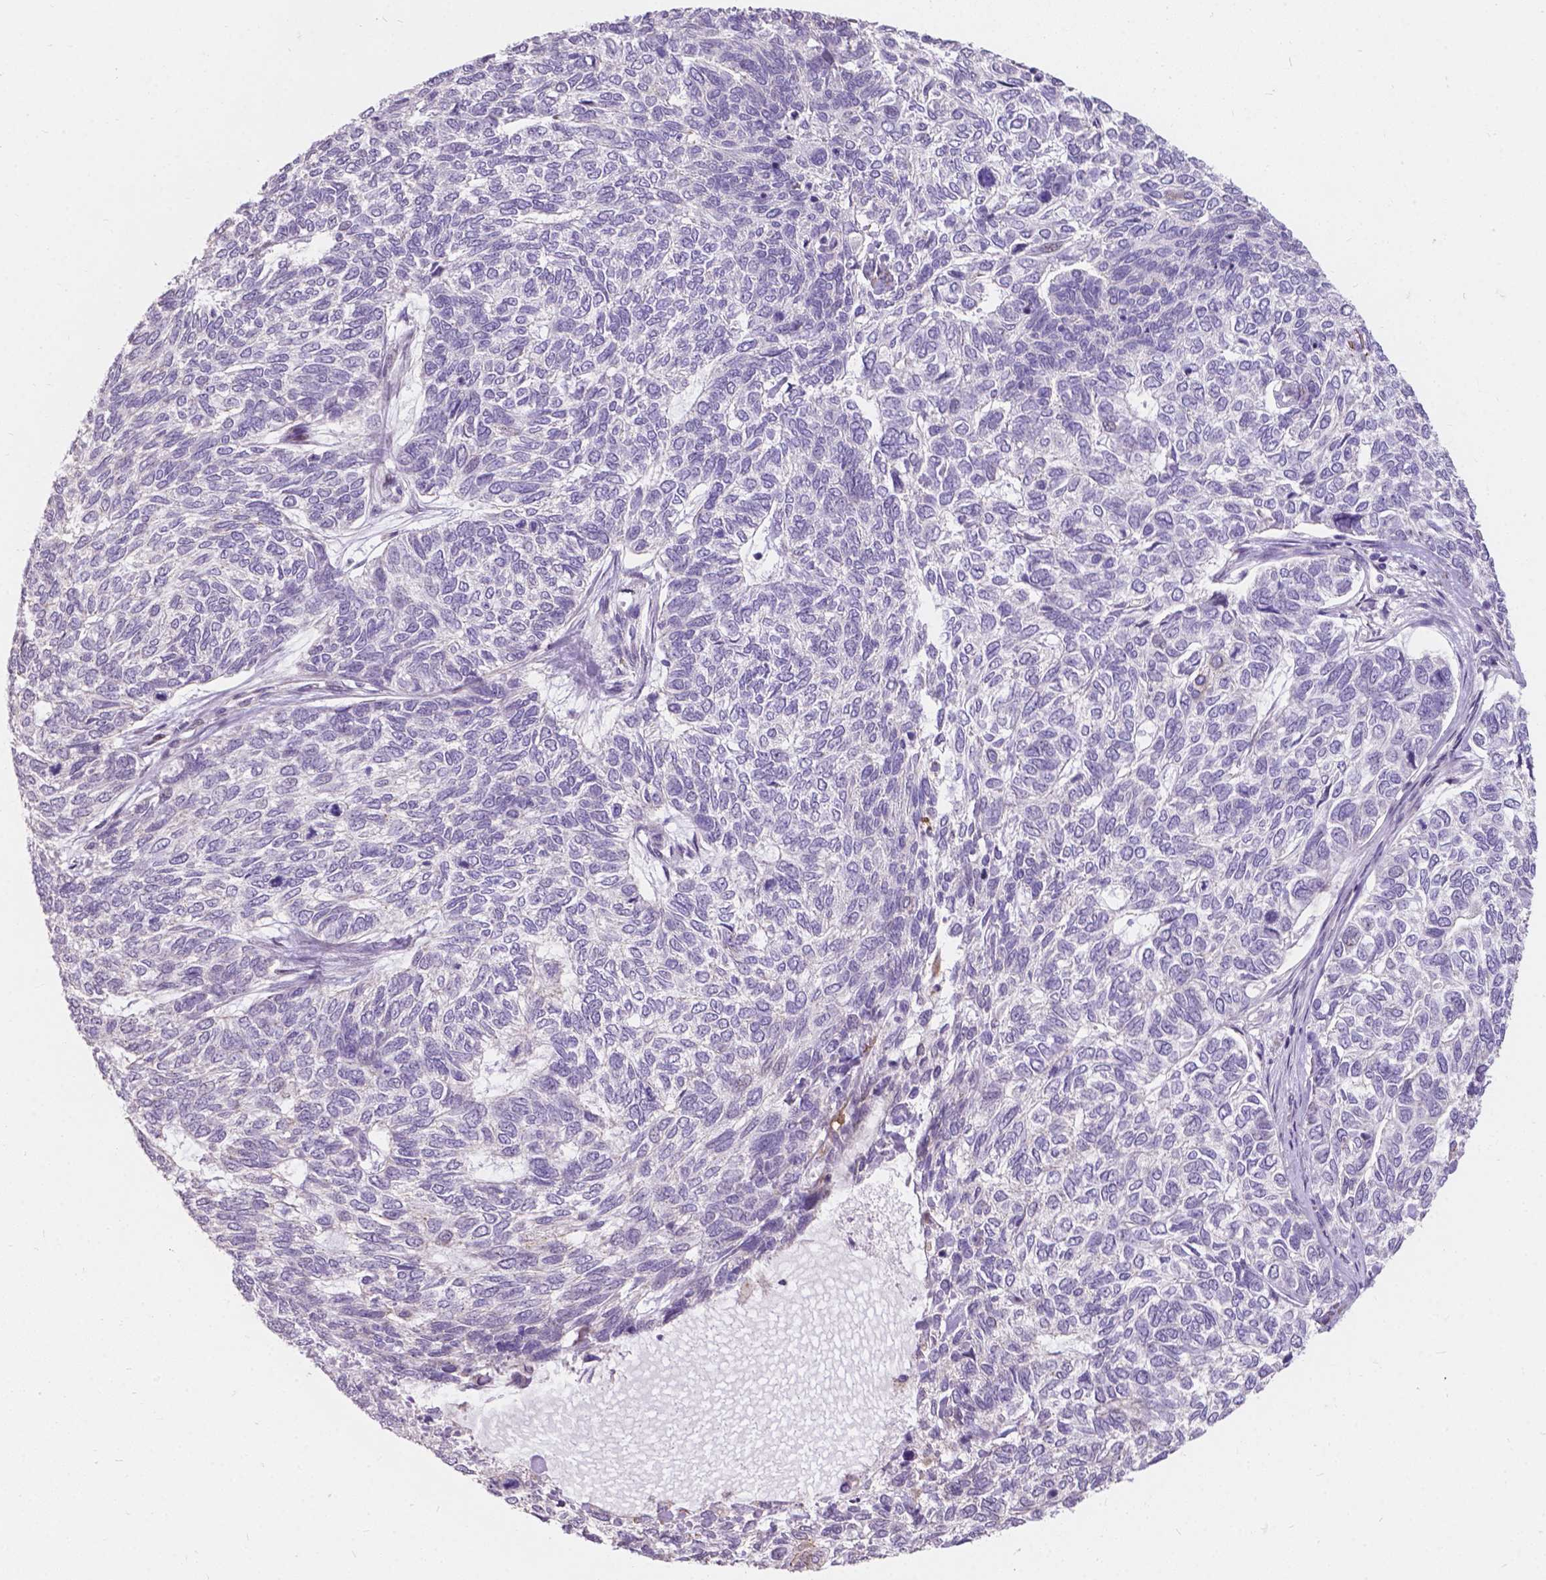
{"staining": {"intensity": "negative", "quantity": "none", "location": "none"}, "tissue": "skin cancer", "cell_type": "Tumor cells", "image_type": "cancer", "snomed": [{"axis": "morphology", "description": "Basal cell carcinoma"}, {"axis": "topography", "description": "Skin"}], "caption": "Immunohistochemical staining of skin cancer shows no significant expression in tumor cells.", "gene": "MYH14", "patient": {"sex": "female", "age": 65}}